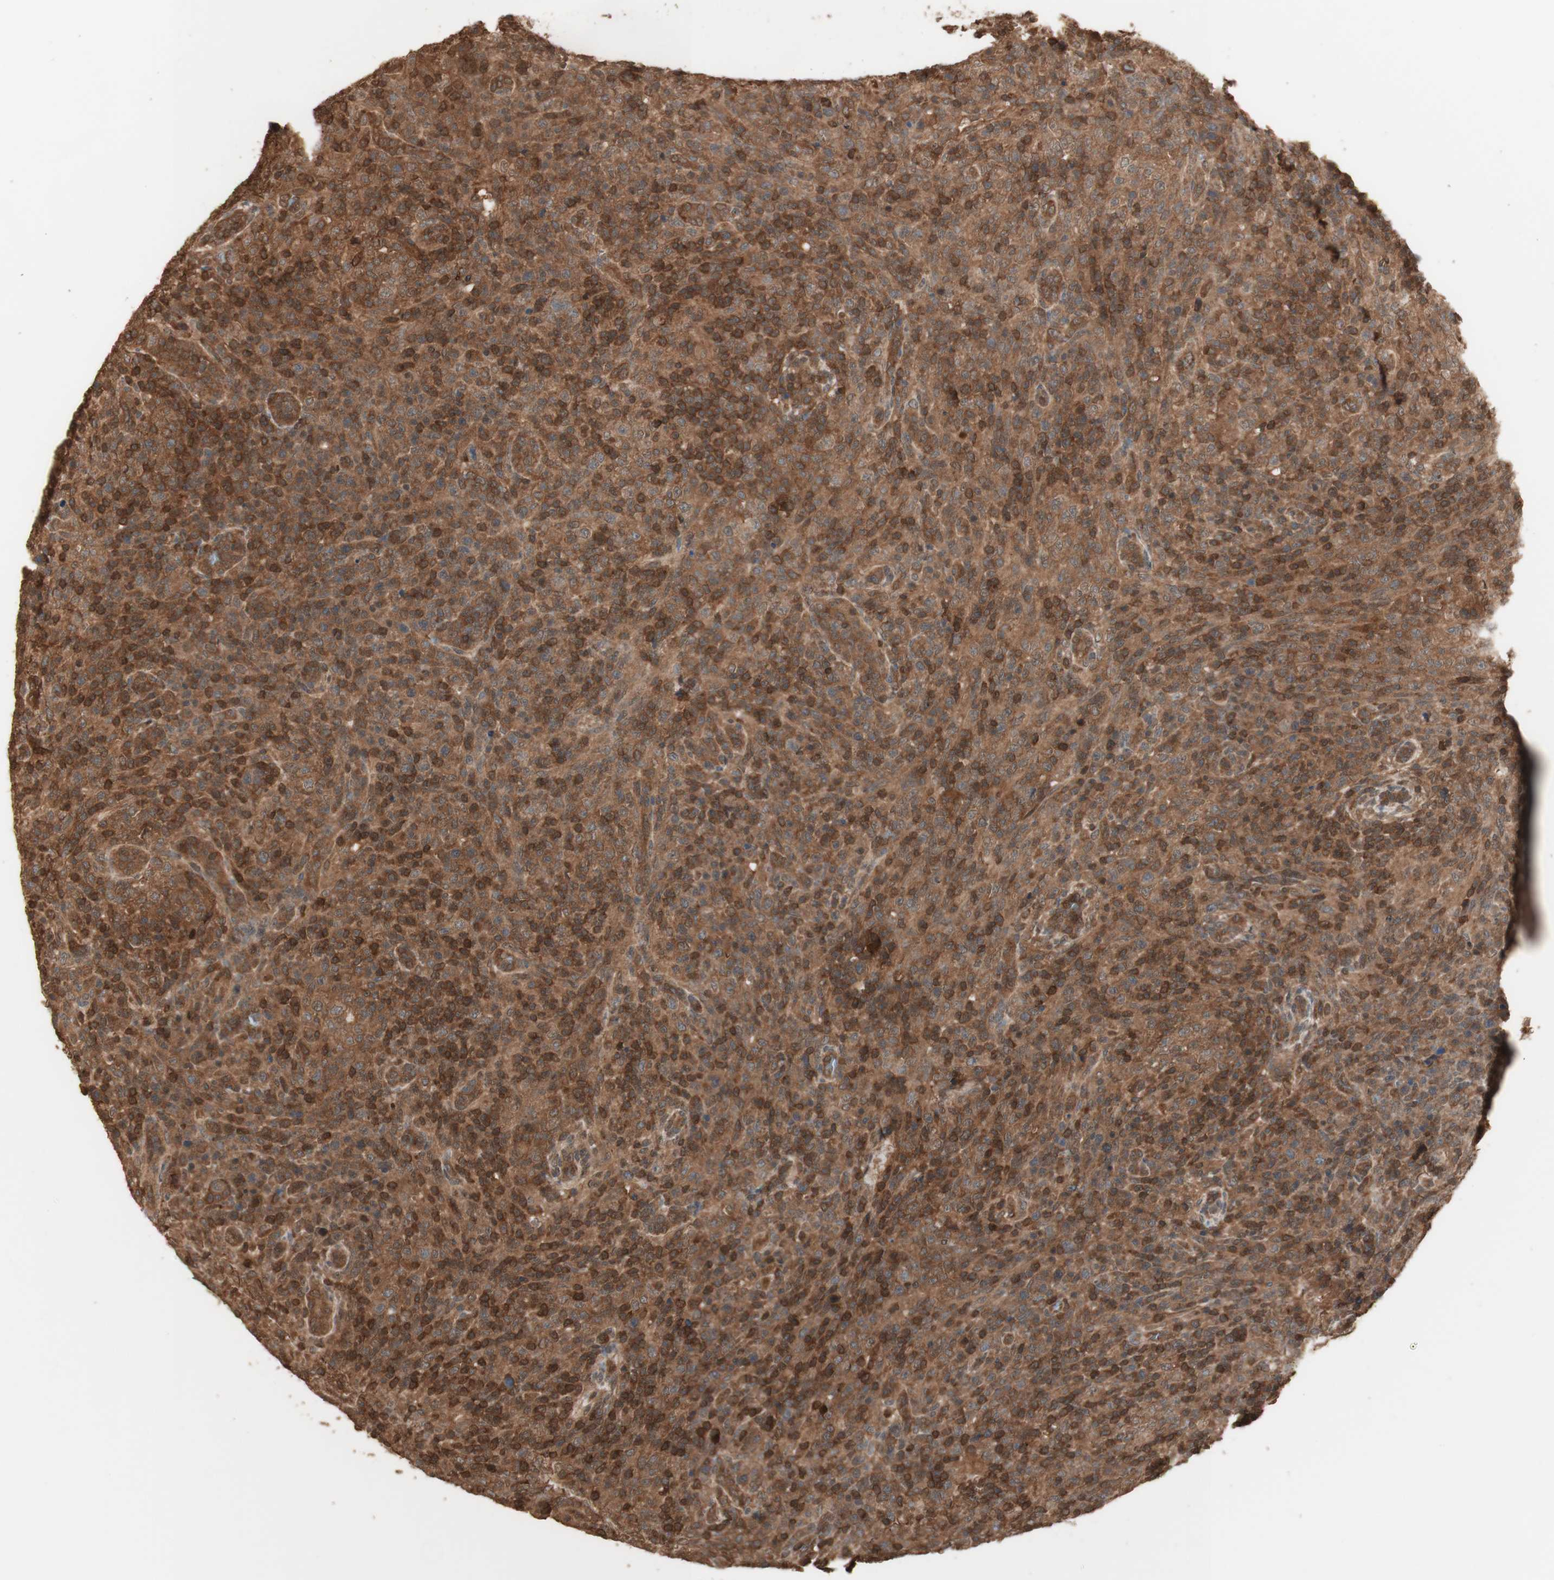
{"staining": {"intensity": "moderate", "quantity": ">75%", "location": "cytoplasmic/membranous,nuclear"}, "tissue": "lymphoma", "cell_type": "Tumor cells", "image_type": "cancer", "snomed": [{"axis": "morphology", "description": "Malignant lymphoma, non-Hodgkin's type, High grade"}, {"axis": "topography", "description": "Lymph node"}], "caption": "Moderate cytoplasmic/membranous and nuclear protein expression is identified in approximately >75% of tumor cells in lymphoma.", "gene": "YWHAB", "patient": {"sex": "female", "age": 76}}